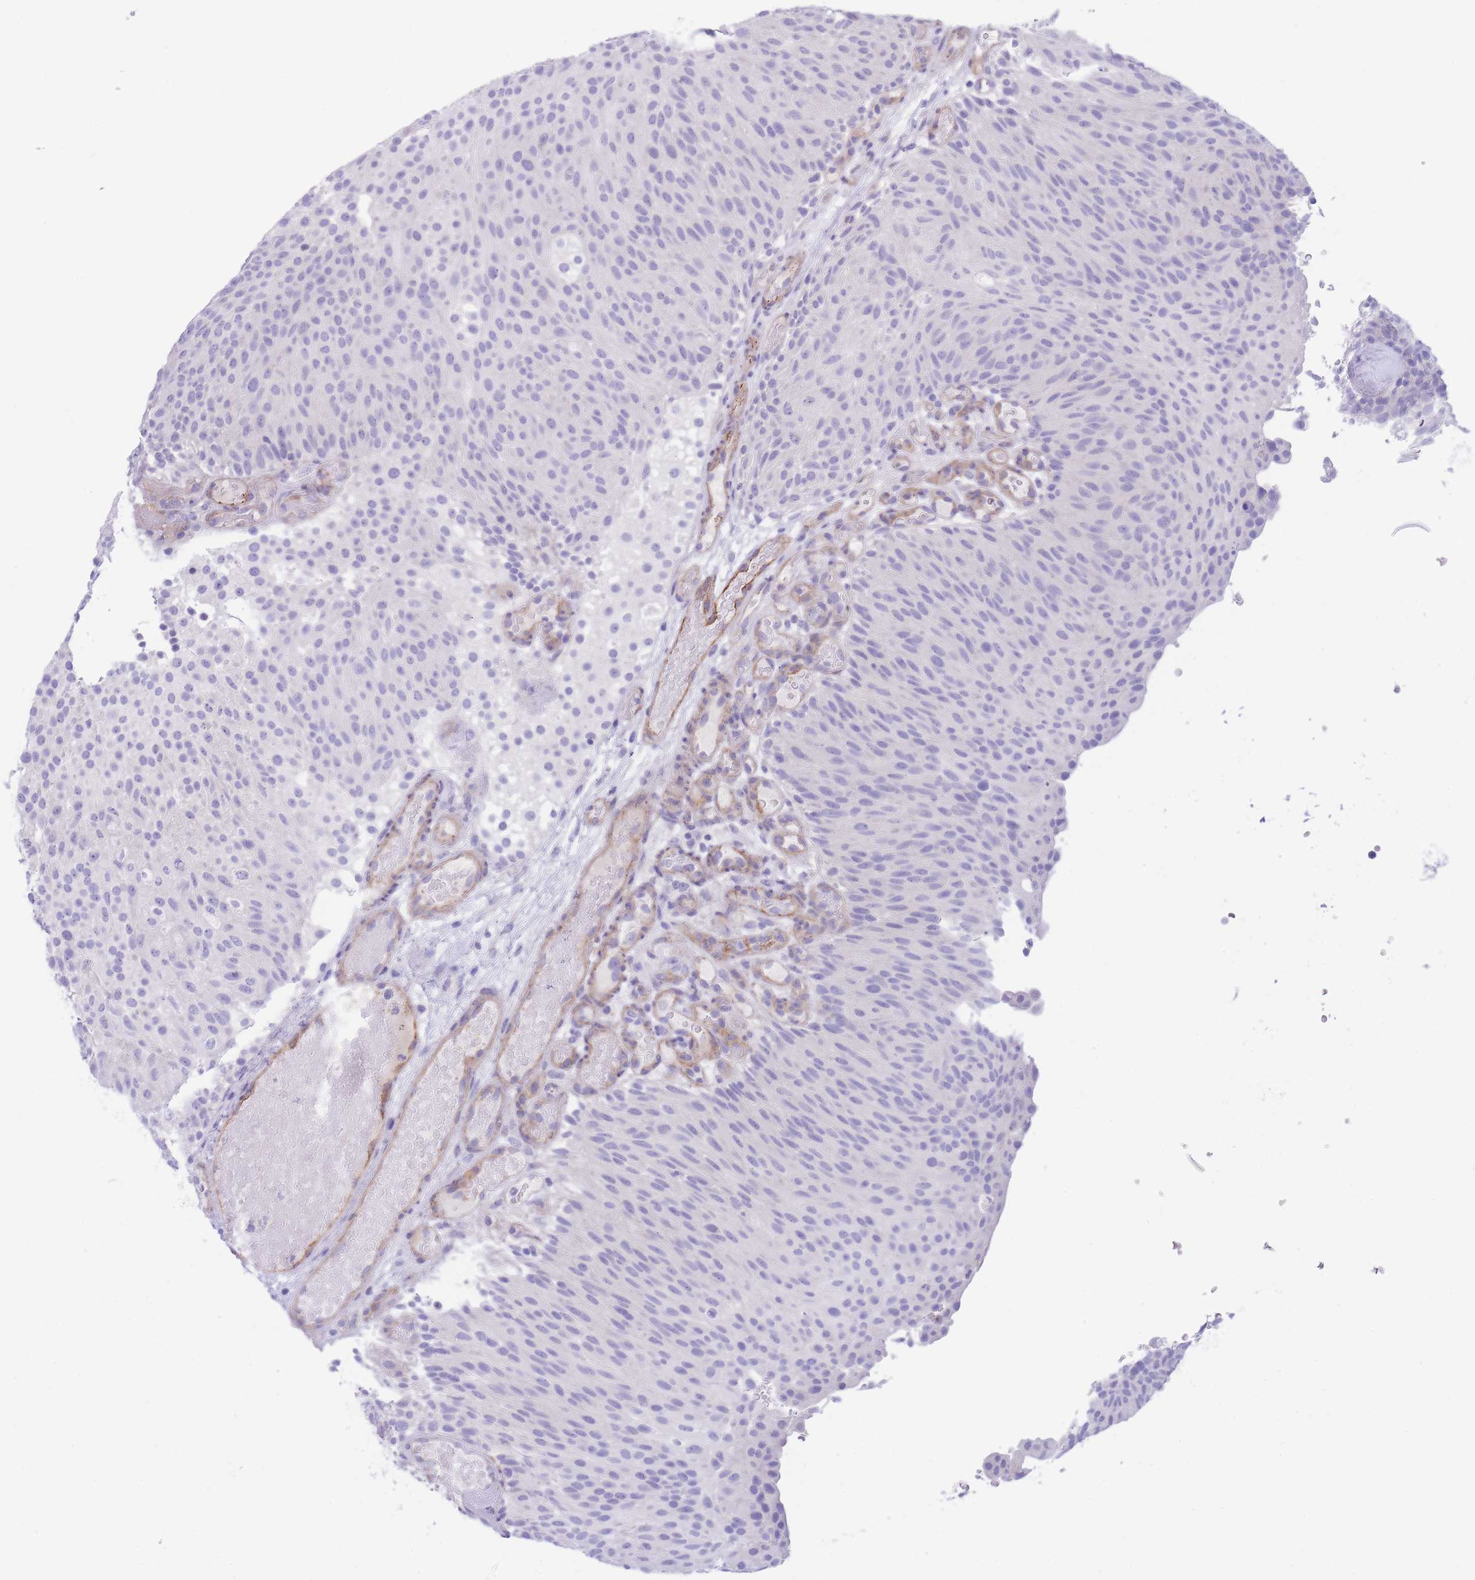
{"staining": {"intensity": "negative", "quantity": "none", "location": "none"}, "tissue": "urothelial cancer", "cell_type": "Tumor cells", "image_type": "cancer", "snomed": [{"axis": "morphology", "description": "Urothelial carcinoma, Low grade"}, {"axis": "topography", "description": "Urinary bladder"}], "caption": "A photomicrograph of human urothelial carcinoma (low-grade) is negative for staining in tumor cells. Brightfield microscopy of immunohistochemistry (IHC) stained with DAB (3,3'-diaminobenzidine) (brown) and hematoxylin (blue), captured at high magnification.", "gene": "DET1", "patient": {"sex": "male", "age": 78}}